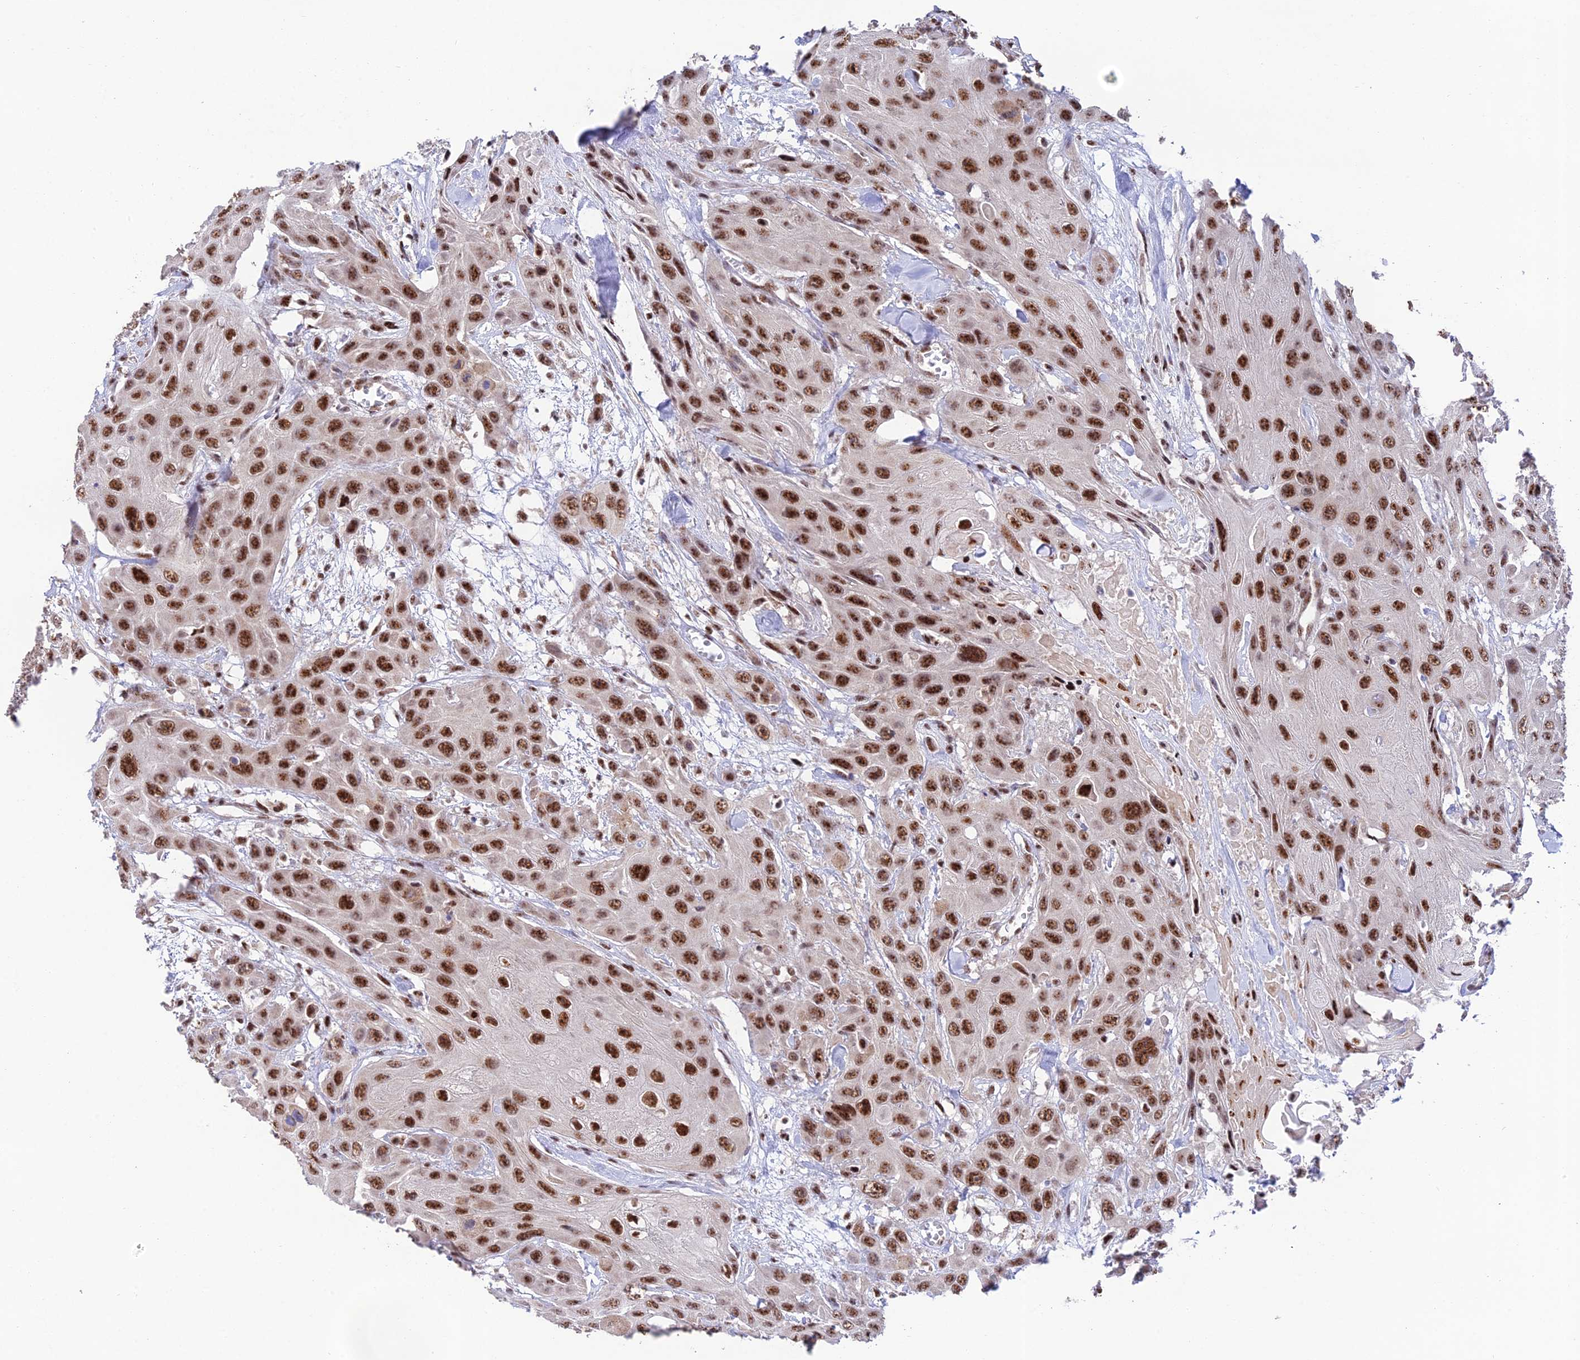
{"staining": {"intensity": "moderate", "quantity": ">75%", "location": "nuclear"}, "tissue": "head and neck cancer", "cell_type": "Tumor cells", "image_type": "cancer", "snomed": [{"axis": "morphology", "description": "Squamous cell carcinoma, NOS"}, {"axis": "topography", "description": "Head-Neck"}], "caption": "The image reveals staining of head and neck cancer, revealing moderate nuclear protein staining (brown color) within tumor cells.", "gene": "THOC7", "patient": {"sex": "male", "age": 81}}